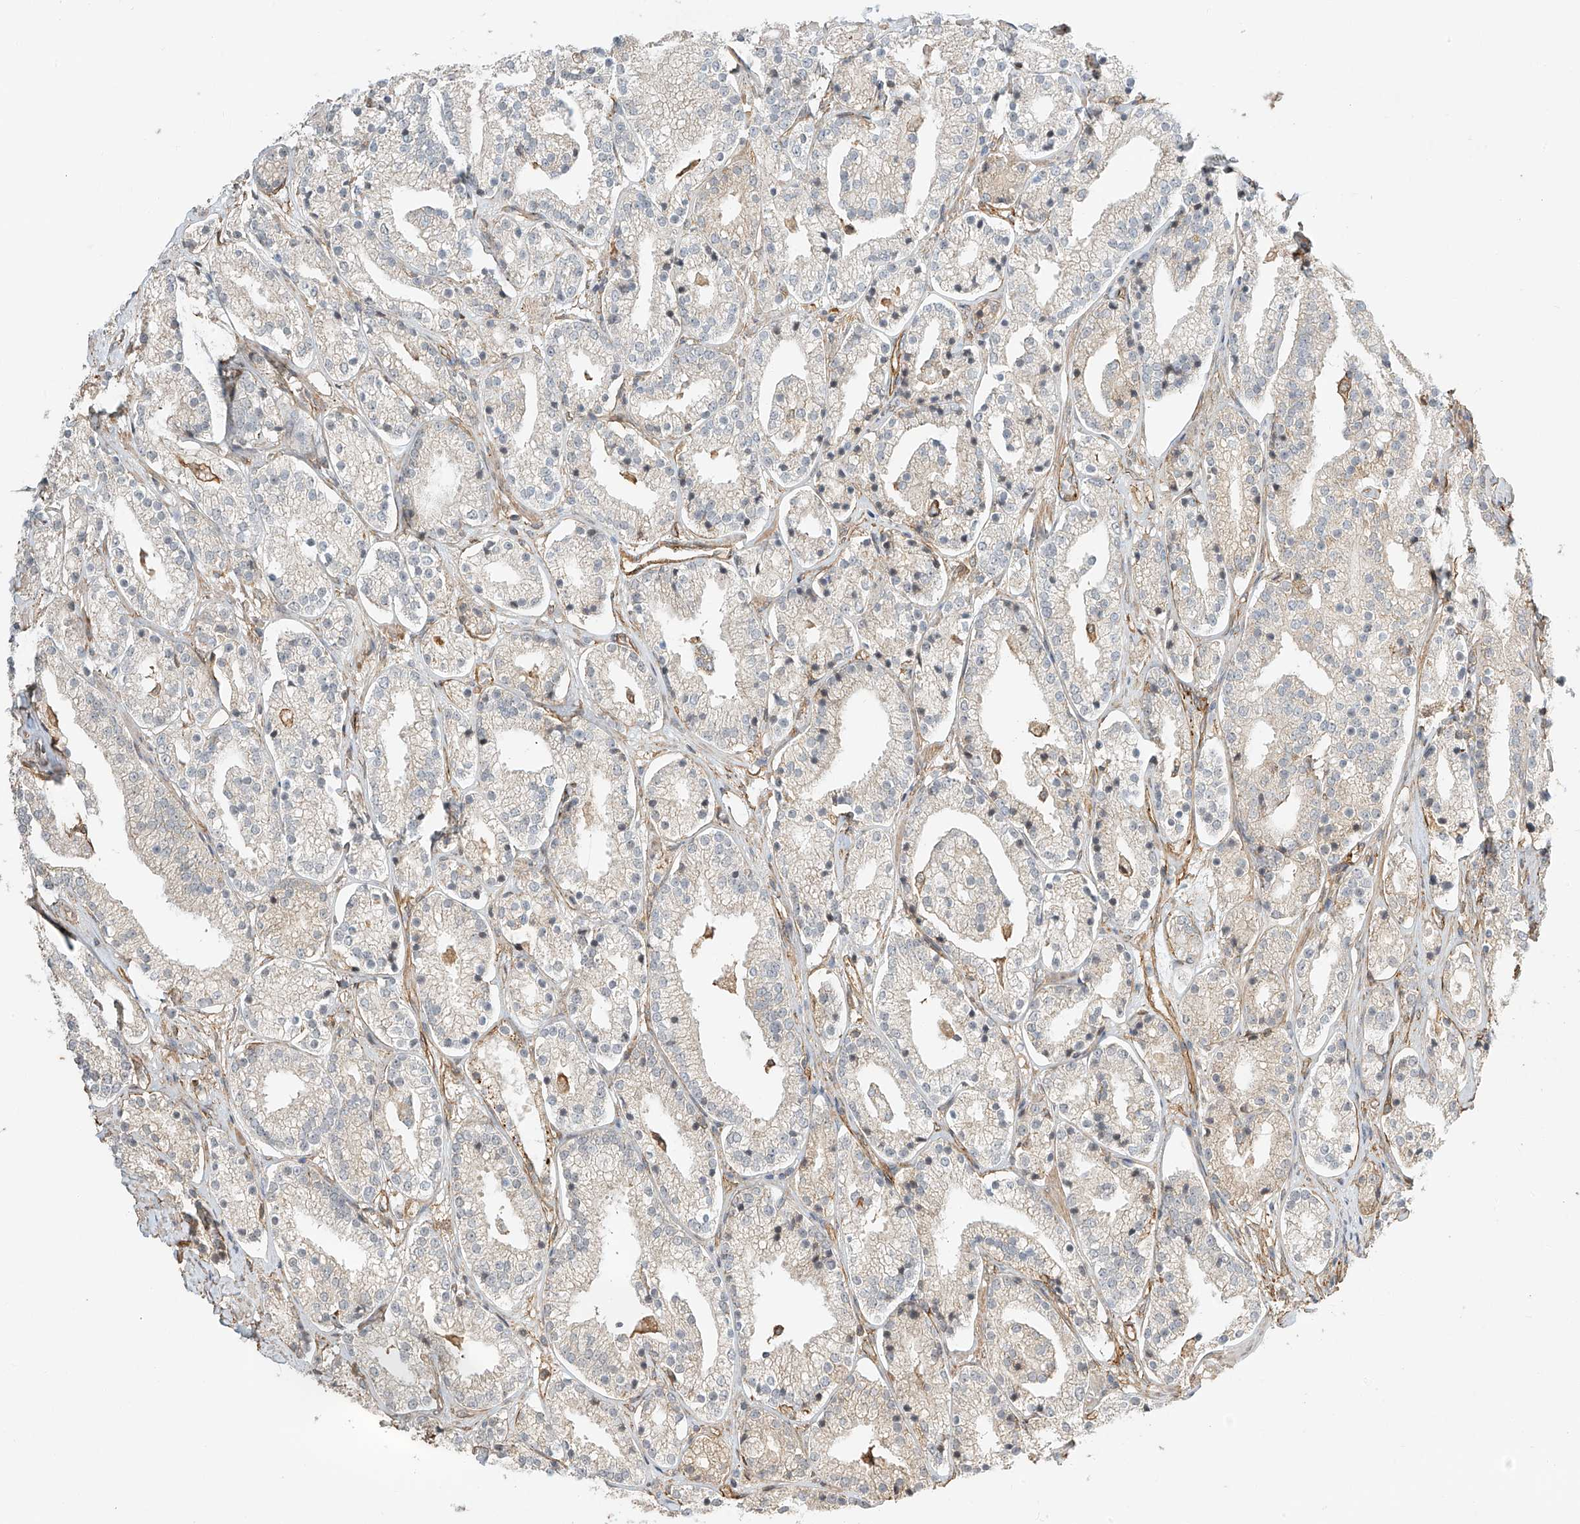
{"staining": {"intensity": "negative", "quantity": "none", "location": "none"}, "tissue": "prostate cancer", "cell_type": "Tumor cells", "image_type": "cancer", "snomed": [{"axis": "morphology", "description": "Adenocarcinoma, High grade"}, {"axis": "topography", "description": "Prostate"}], "caption": "Human prostate adenocarcinoma (high-grade) stained for a protein using immunohistochemistry displays no staining in tumor cells.", "gene": "CSMD3", "patient": {"sex": "male", "age": 69}}